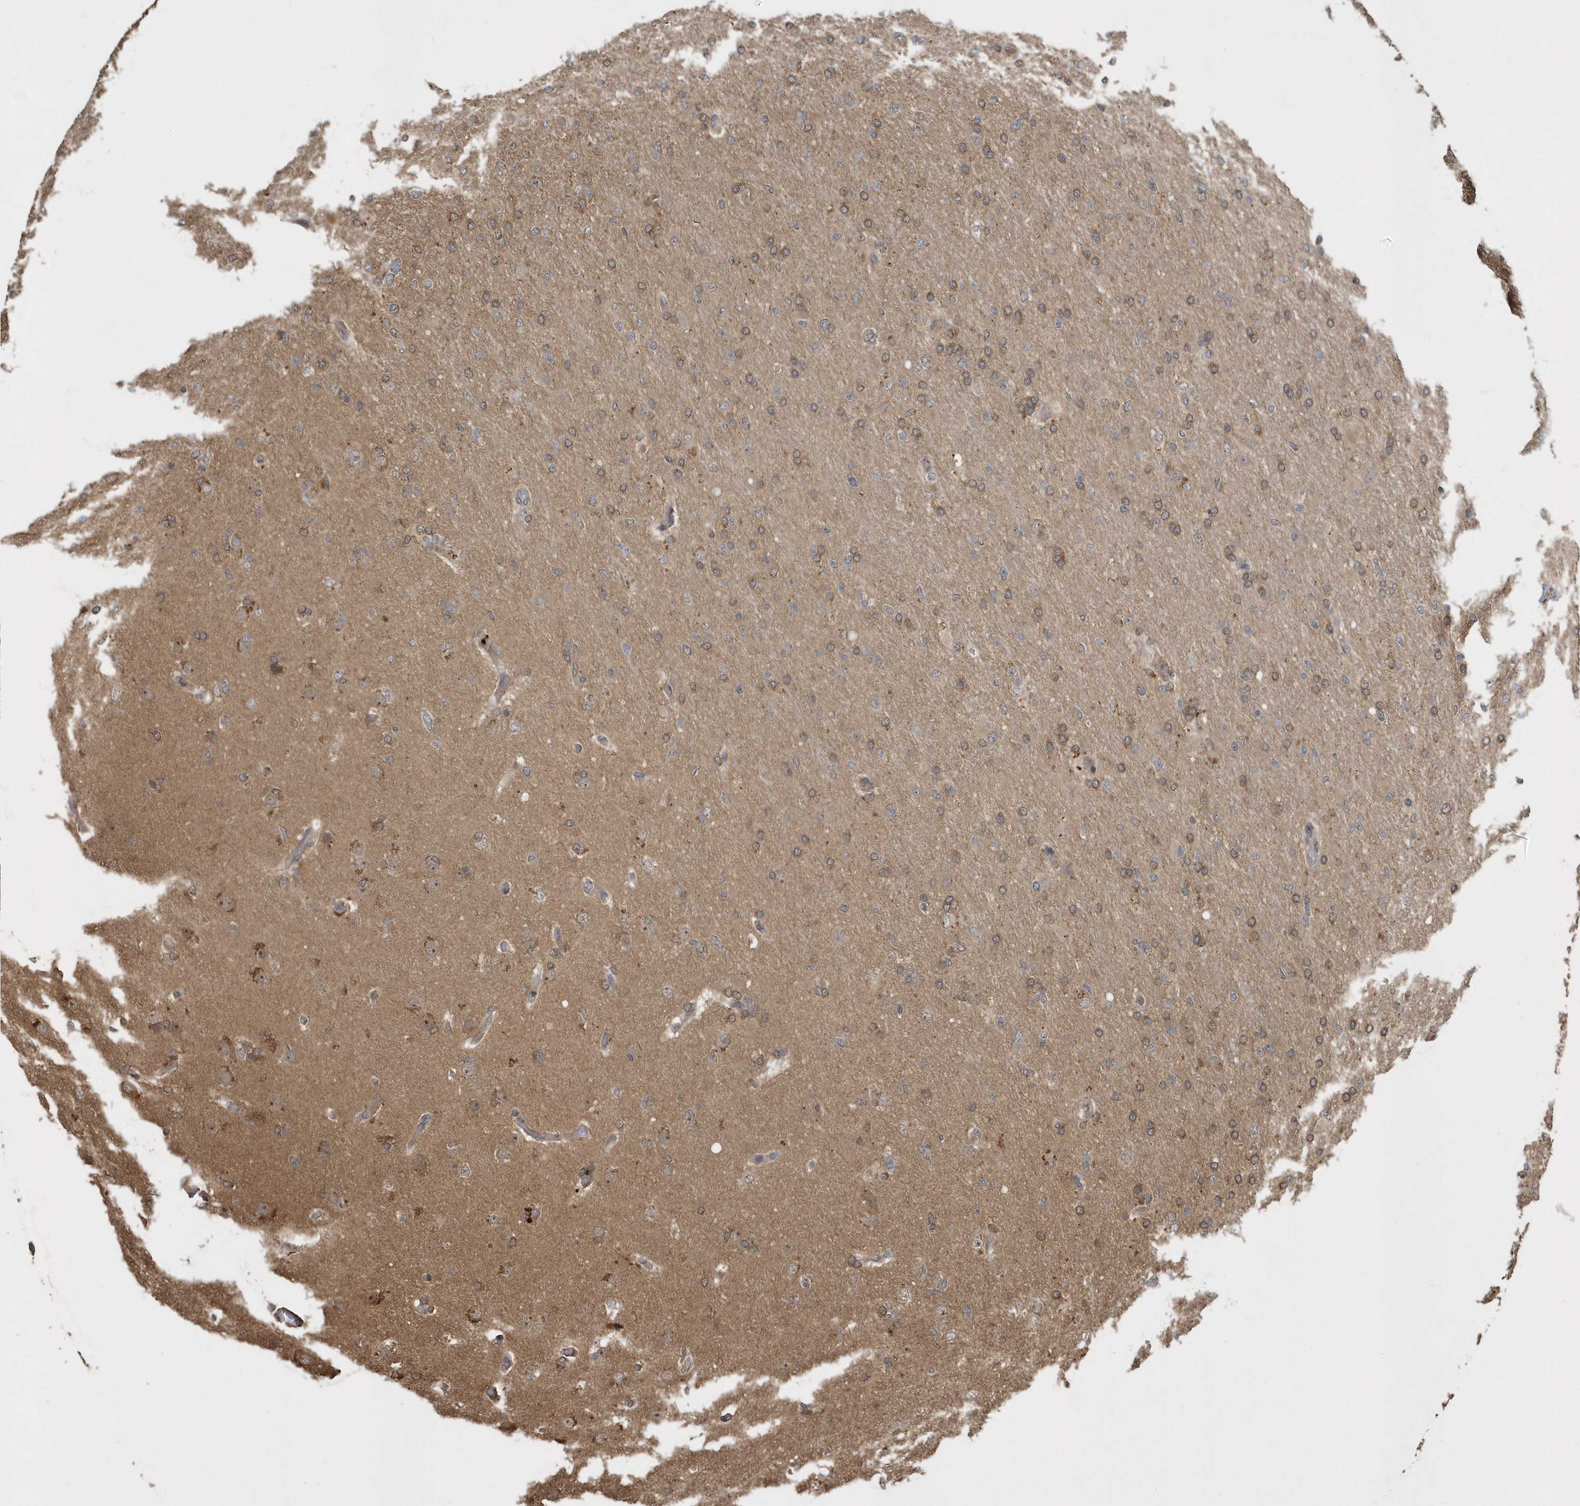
{"staining": {"intensity": "weak", "quantity": "25%-75%", "location": "cytoplasmic/membranous"}, "tissue": "glioma", "cell_type": "Tumor cells", "image_type": "cancer", "snomed": [{"axis": "morphology", "description": "Glioma, malignant, High grade"}, {"axis": "topography", "description": "Cerebral cortex"}], "caption": "Tumor cells display low levels of weak cytoplasmic/membranous positivity in about 25%-75% of cells in human high-grade glioma (malignant).", "gene": "WASHC5", "patient": {"sex": "female", "age": 36}}